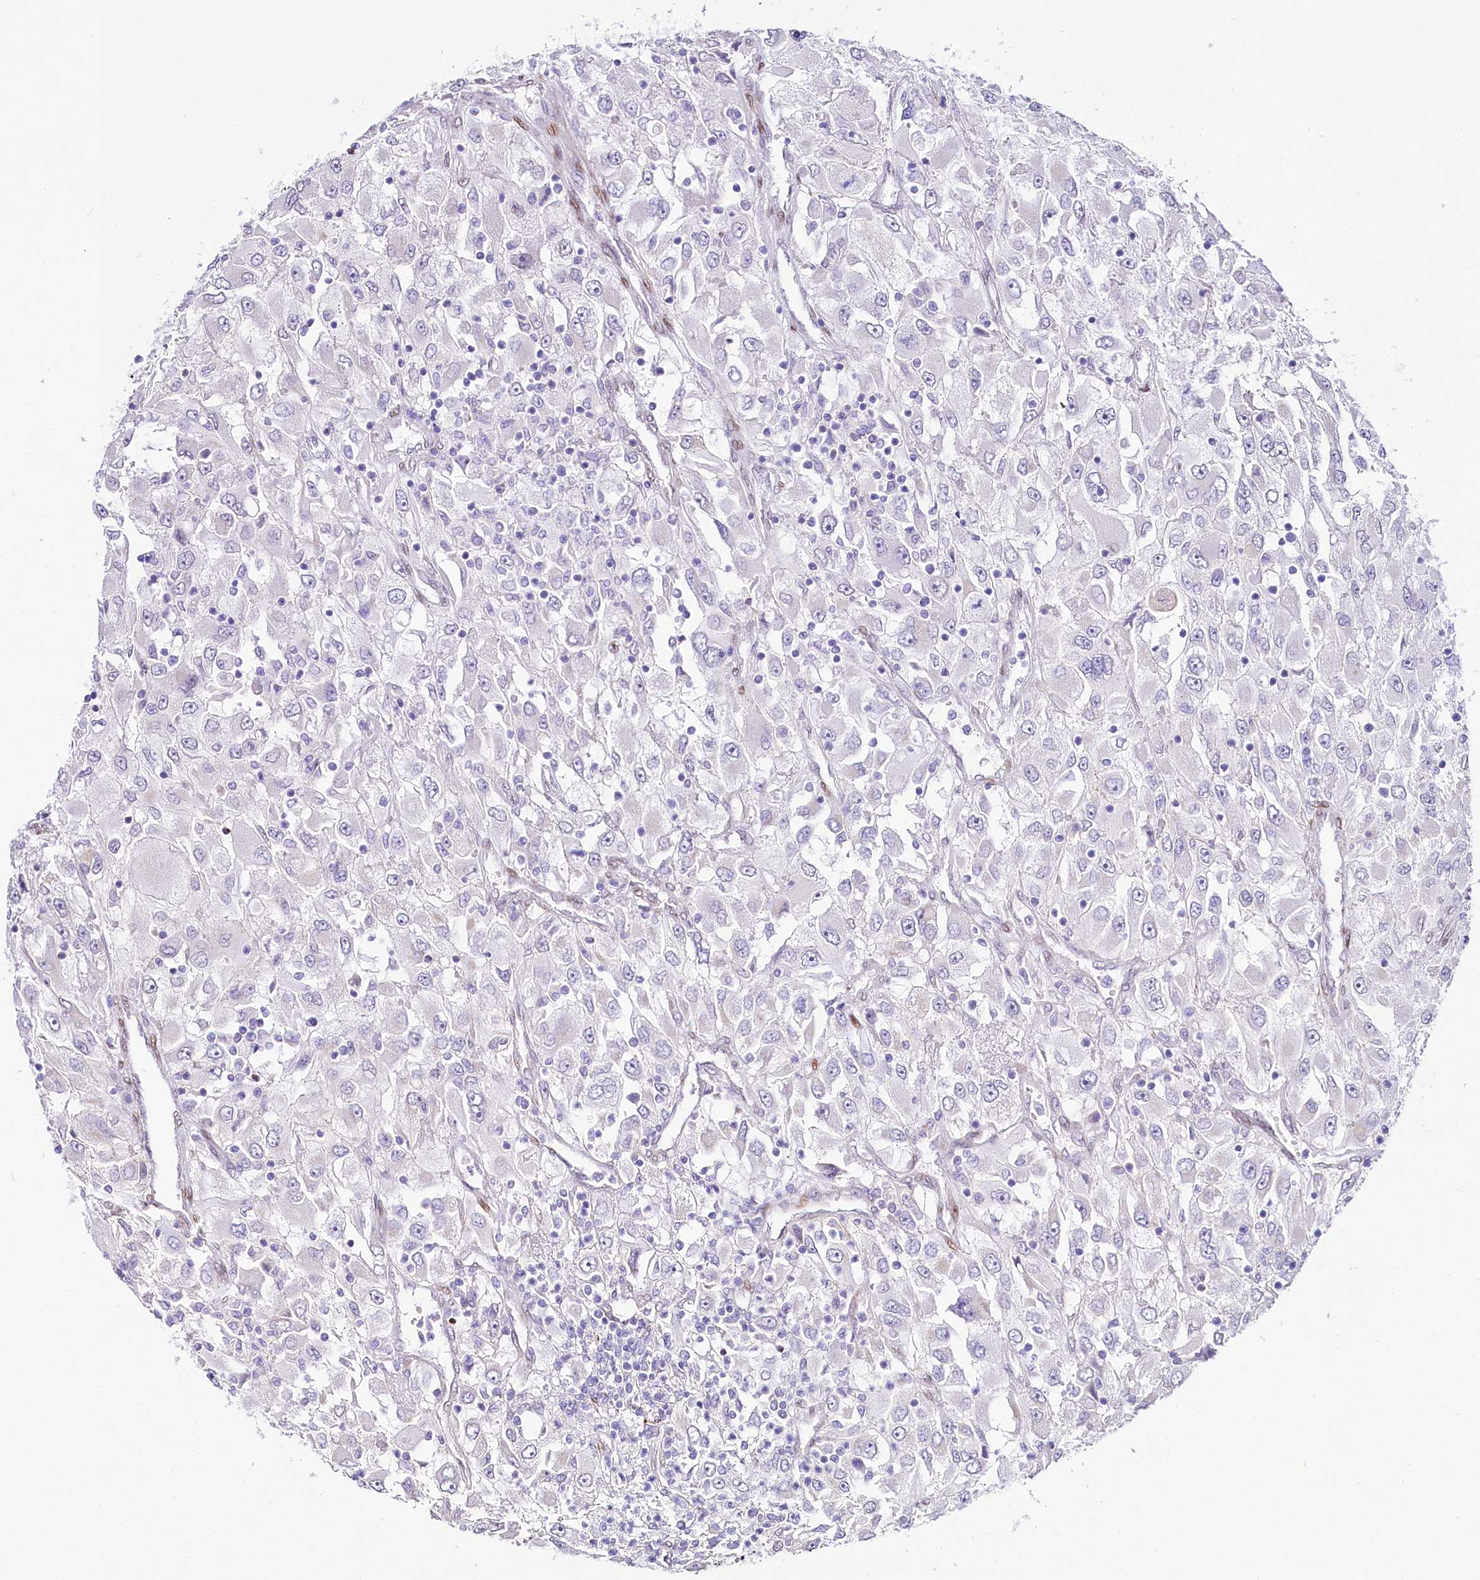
{"staining": {"intensity": "negative", "quantity": "none", "location": "none"}, "tissue": "renal cancer", "cell_type": "Tumor cells", "image_type": "cancer", "snomed": [{"axis": "morphology", "description": "Adenocarcinoma, NOS"}, {"axis": "topography", "description": "Kidney"}], "caption": "An image of human renal cancer (adenocarcinoma) is negative for staining in tumor cells.", "gene": "PPIP5K2", "patient": {"sex": "female", "age": 52}}